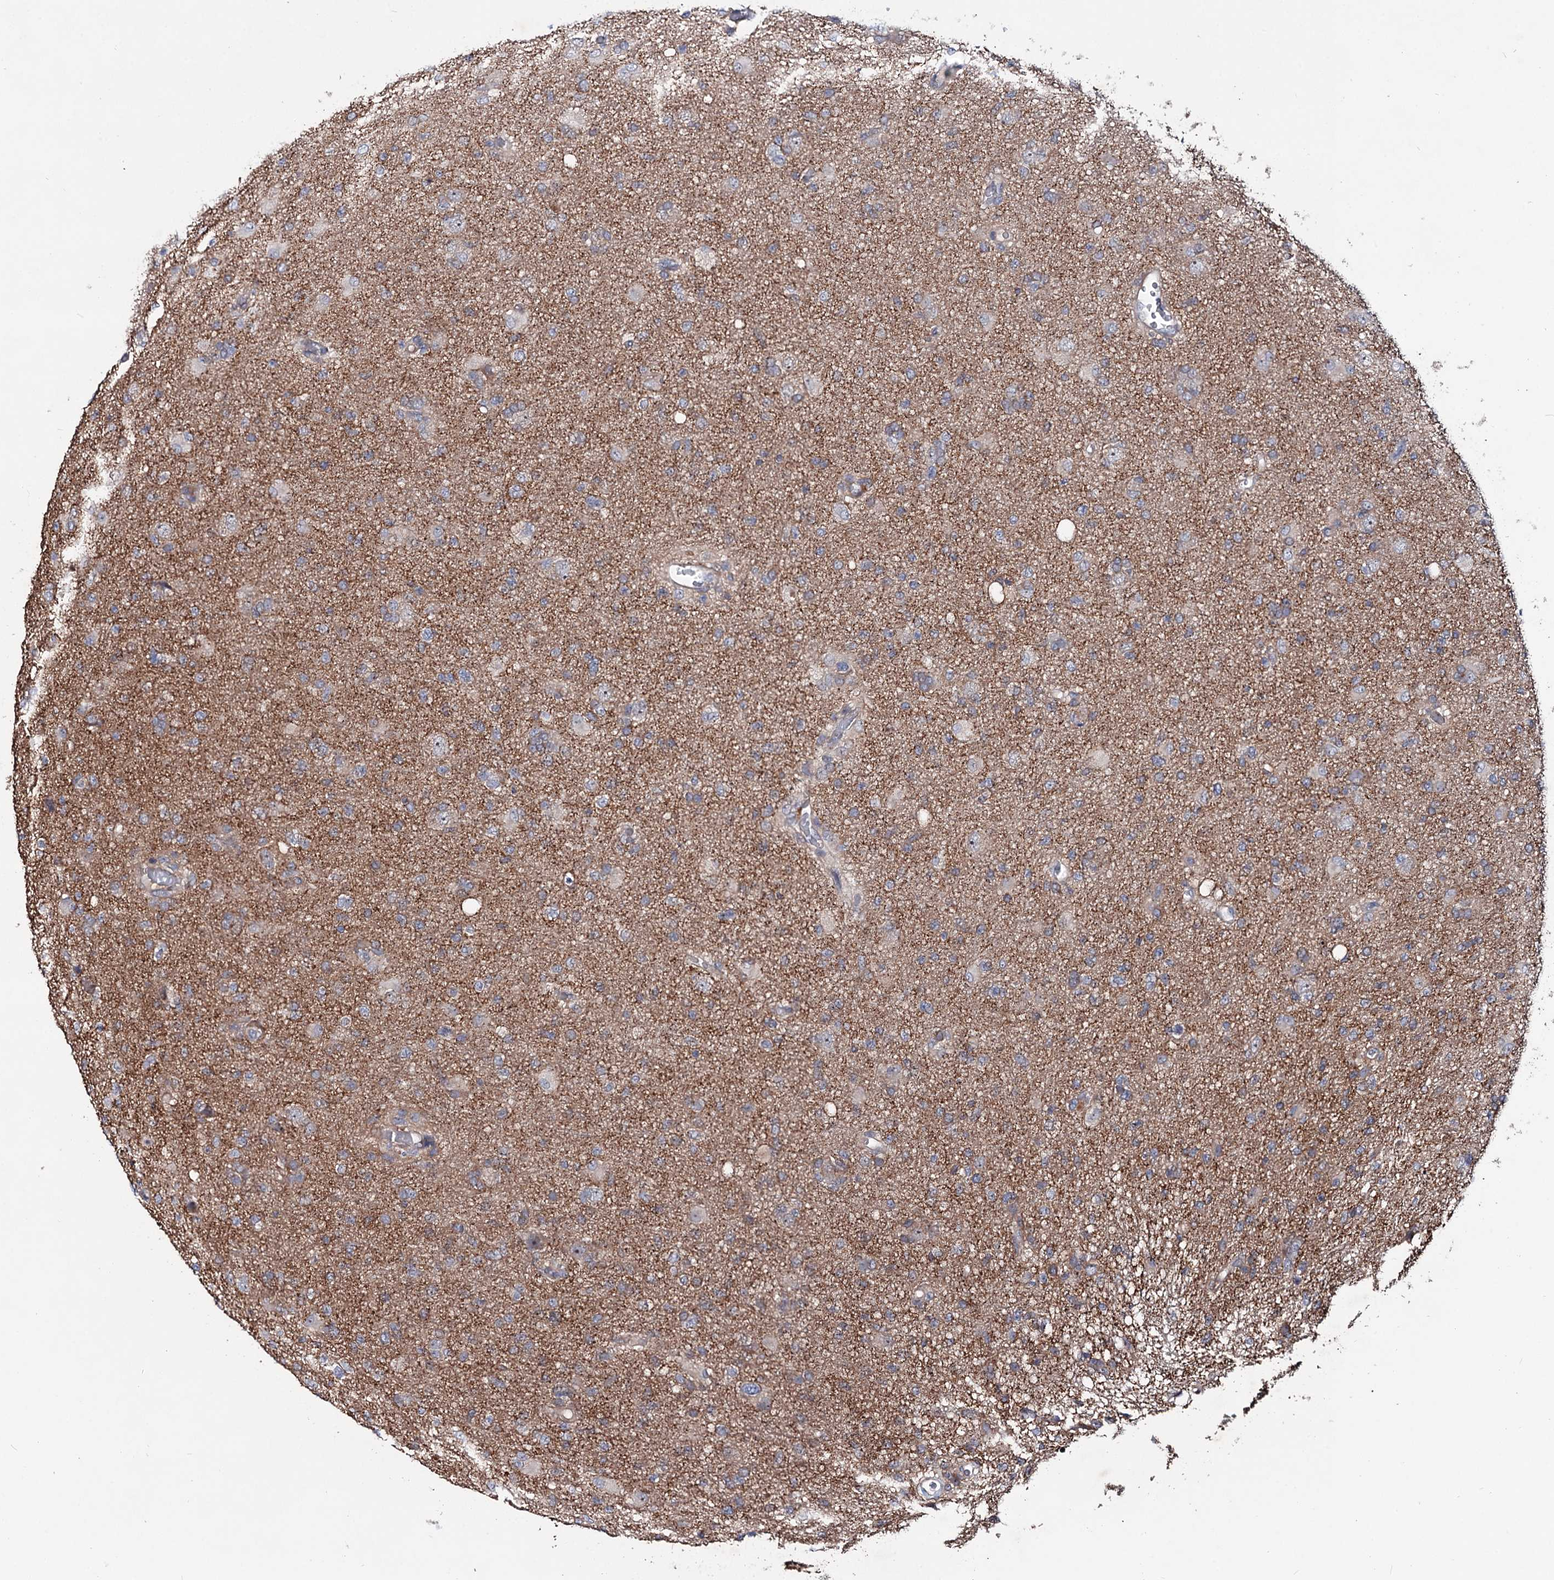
{"staining": {"intensity": "negative", "quantity": "none", "location": "none"}, "tissue": "glioma", "cell_type": "Tumor cells", "image_type": "cancer", "snomed": [{"axis": "morphology", "description": "Glioma, malignant, High grade"}, {"axis": "topography", "description": "Brain"}], "caption": "Immunohistochemical staining of human glioma reveals no significant staining in tumor cells. Nuclei are stained in blue.", "gene": "PTDSS2", "patient": {"sex": "female", "age": 57}}